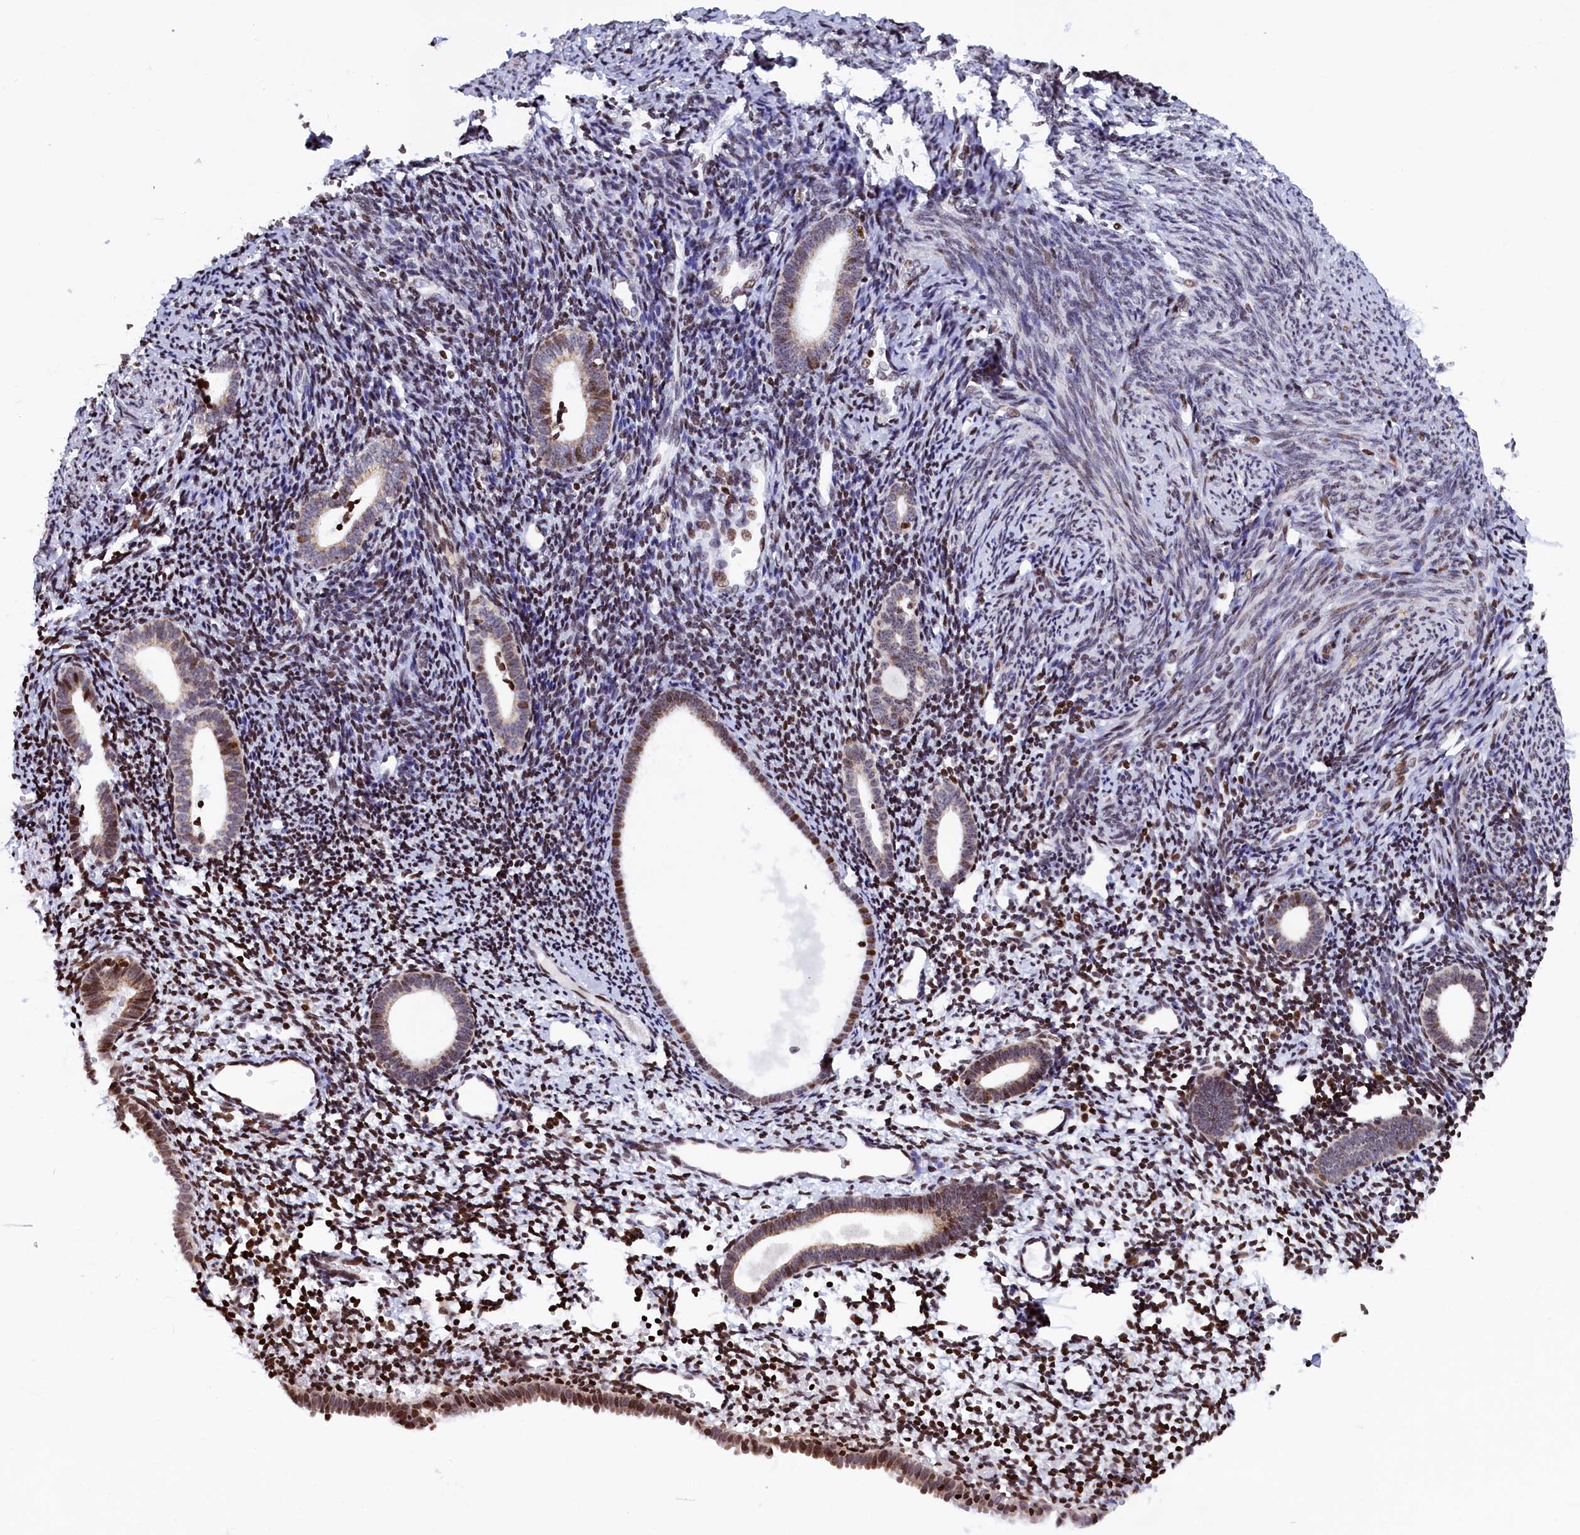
{"staining": {"intensity": "moderate", "quantity": "25%-75%", "location": "nuclear"}, "tissue": "endometrium", "cell_type": "Cells in endometrial stroma", "image_type": "normal", "snomed": [{"axis": "morphology", "description": "Normal tissue, NOS"}, {"axis": "topography", "description": "Endometrium"}], "caption": "An IHC micrograph of unremarkable tissue is shown. Protein staining in brown labels moderate nuclear positivity in endometrium within cells in endometrial stroma.", "gene": "TIMM29", "patient": {"sex": "female", "age": 56}}